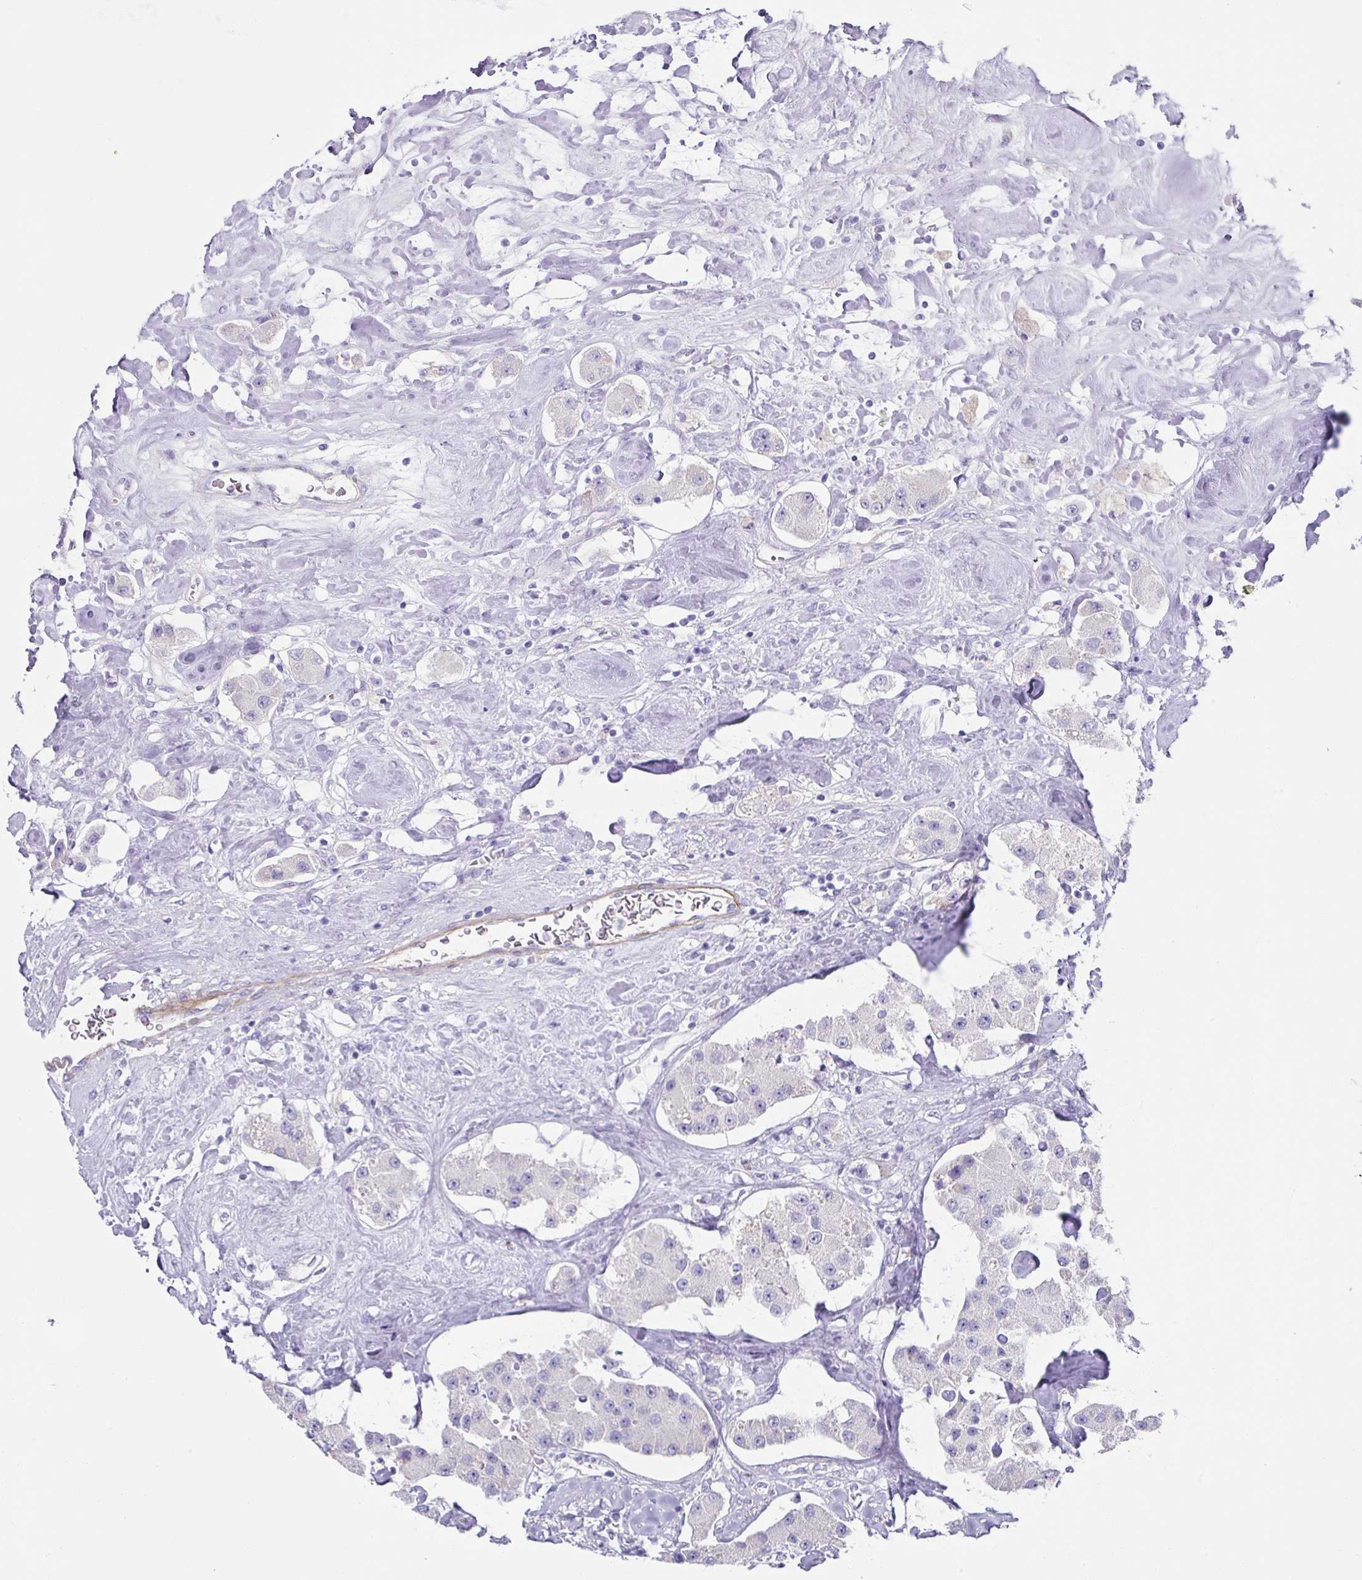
{"staining": {"intensity": "negative", "quantity": "none", "location": "none"}, "tissue": "carcinoid", "cell_type": "Tumor cells", "image_type": "cancer", "snomed": [{"axis": "morphology", "description": "Carcinoid, malignant, NOS"}, {"axis": "topography", "description": "Pancreas"}], "caption": "Immunohistochemistry photomicrograph of neoplastic tissue: malignant carcinoid stained with DAB (3,3'-diaminobenzidine) exhibits no significant protein expression in tumor cells.", "gene": "TARM1", "patient": {"sex": "male", "age": 41}}